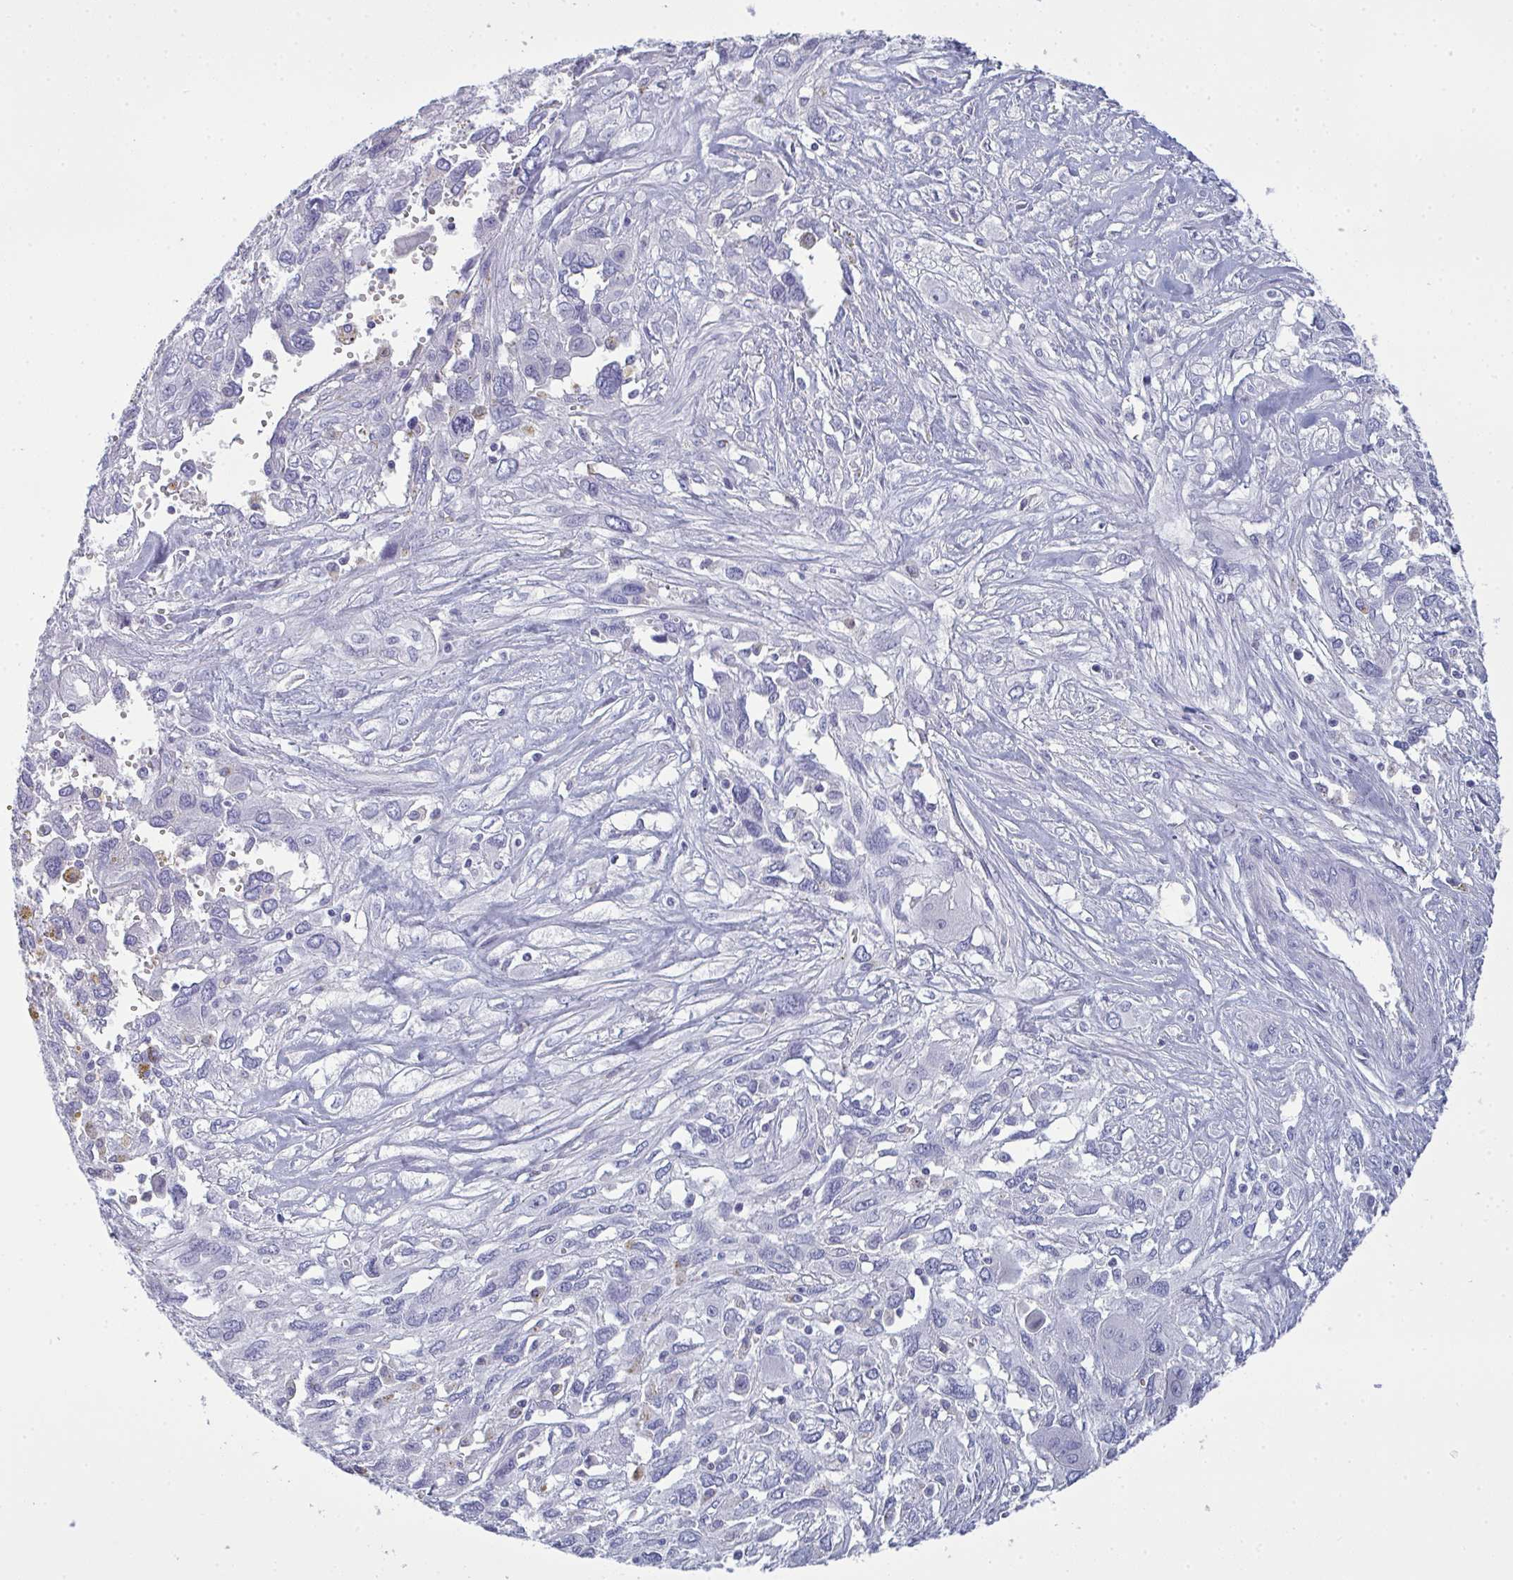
{"staining": {"intensity": "negative", "quantity": "none", "location": "none"}, "tissue": "pancreatic cancer", "cell_type": "Tumor cells", "image_type": "cancer", "snomed": [{"axis": "morphology", "description": "Adenocarcinoma, NOS"}, {"axis": "topography", "description": "Pancreas"}], "caption": "Micrograph shows no significant protein staining in tumor cells of adenocarcinoma (pancreatic).", "gene": "SERPINB10", "patient": {"sex": "female", "age": 47}}